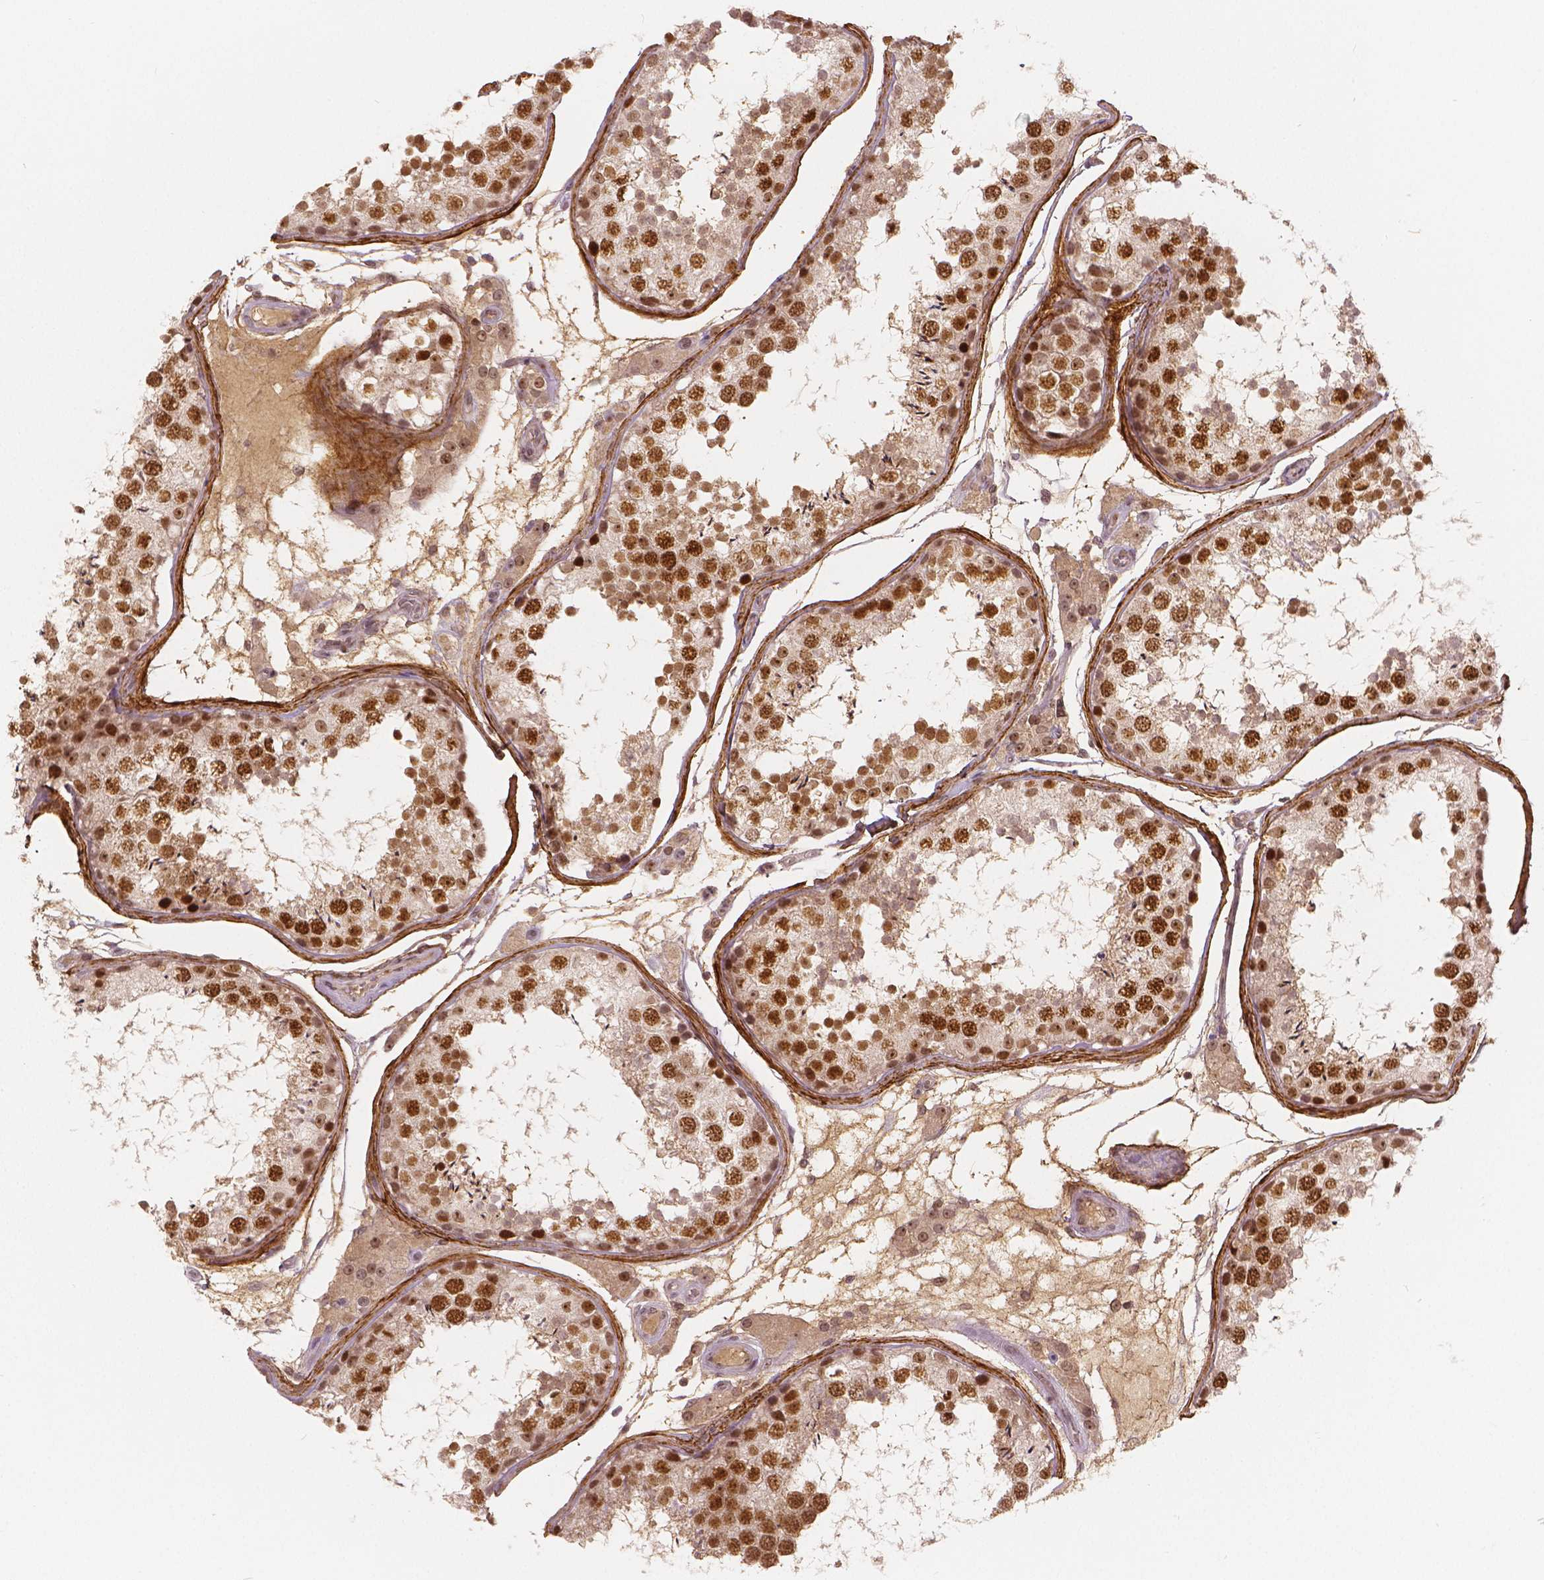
{"staining": {"intensity": "strong", "quantity": ">75%", "location": "nuclear"}, "tissue": "testis", "cell_type": "Cells in seminiferous ducts", "image_type": "normal", "snomed": [{"axis": "morphology", "description": "Normal tissue, NOS"}, {"axis": "topography", "description": "Testis"}], "caption": "A high-resolution histopathology image shows immunohistochemistry (IHC) staining of benign testis, which exhibits strong nuclear expression in approximately >75% of cells in seminiferous ducts. Using DAB (3,3'-diaminobenzidine) (brown) and hematoxylin (blue) stains, captured at high magnification using brightfield microscopy.", "gene": "NSD2", "patient": {"sex": "male", "age": 29}}